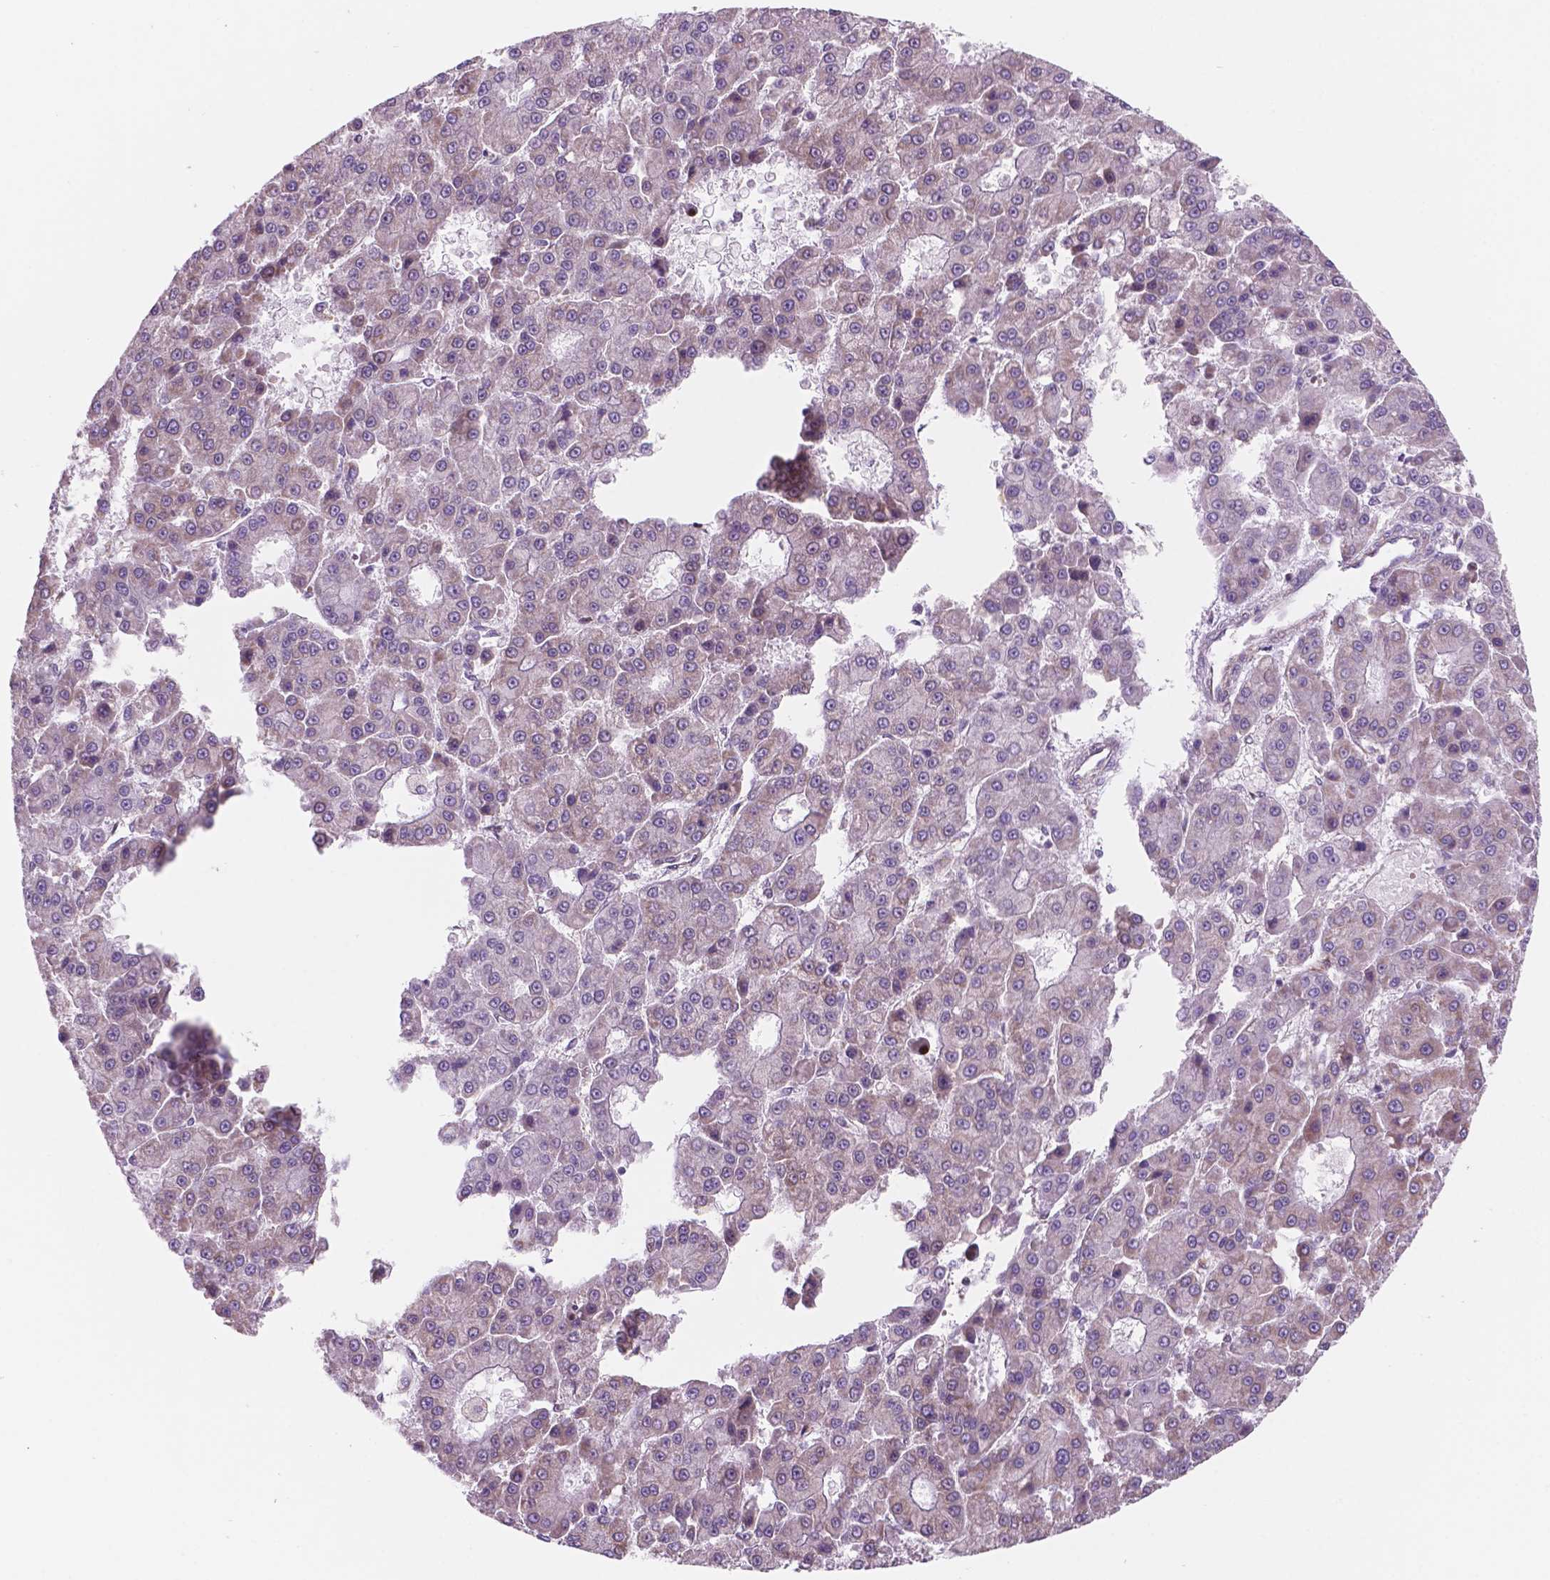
{"staining": {"intensity": "weak", "quantity": "25%-75%", "location": "cytoplasmic/membranous"}, "tissue": "liver cancer", "cell_type": "Tumor cells", "image_type": "cancer", "snomed": [{"axis": "morphology", "description": "Carcinoma, Hepatocellular, NOS"}, {"axis": "topography", "description": "Liver"}], "caption": "Protein staining by immunohistochemistry (IHC) exhibits weak cytoplasmic/membranous positivity in about 25%-75% of tumor cells in liver cancer (hepatocellular carcinoma).", "gene": "NDUFA10", "patient": {"sex": "male", "age": 70}}